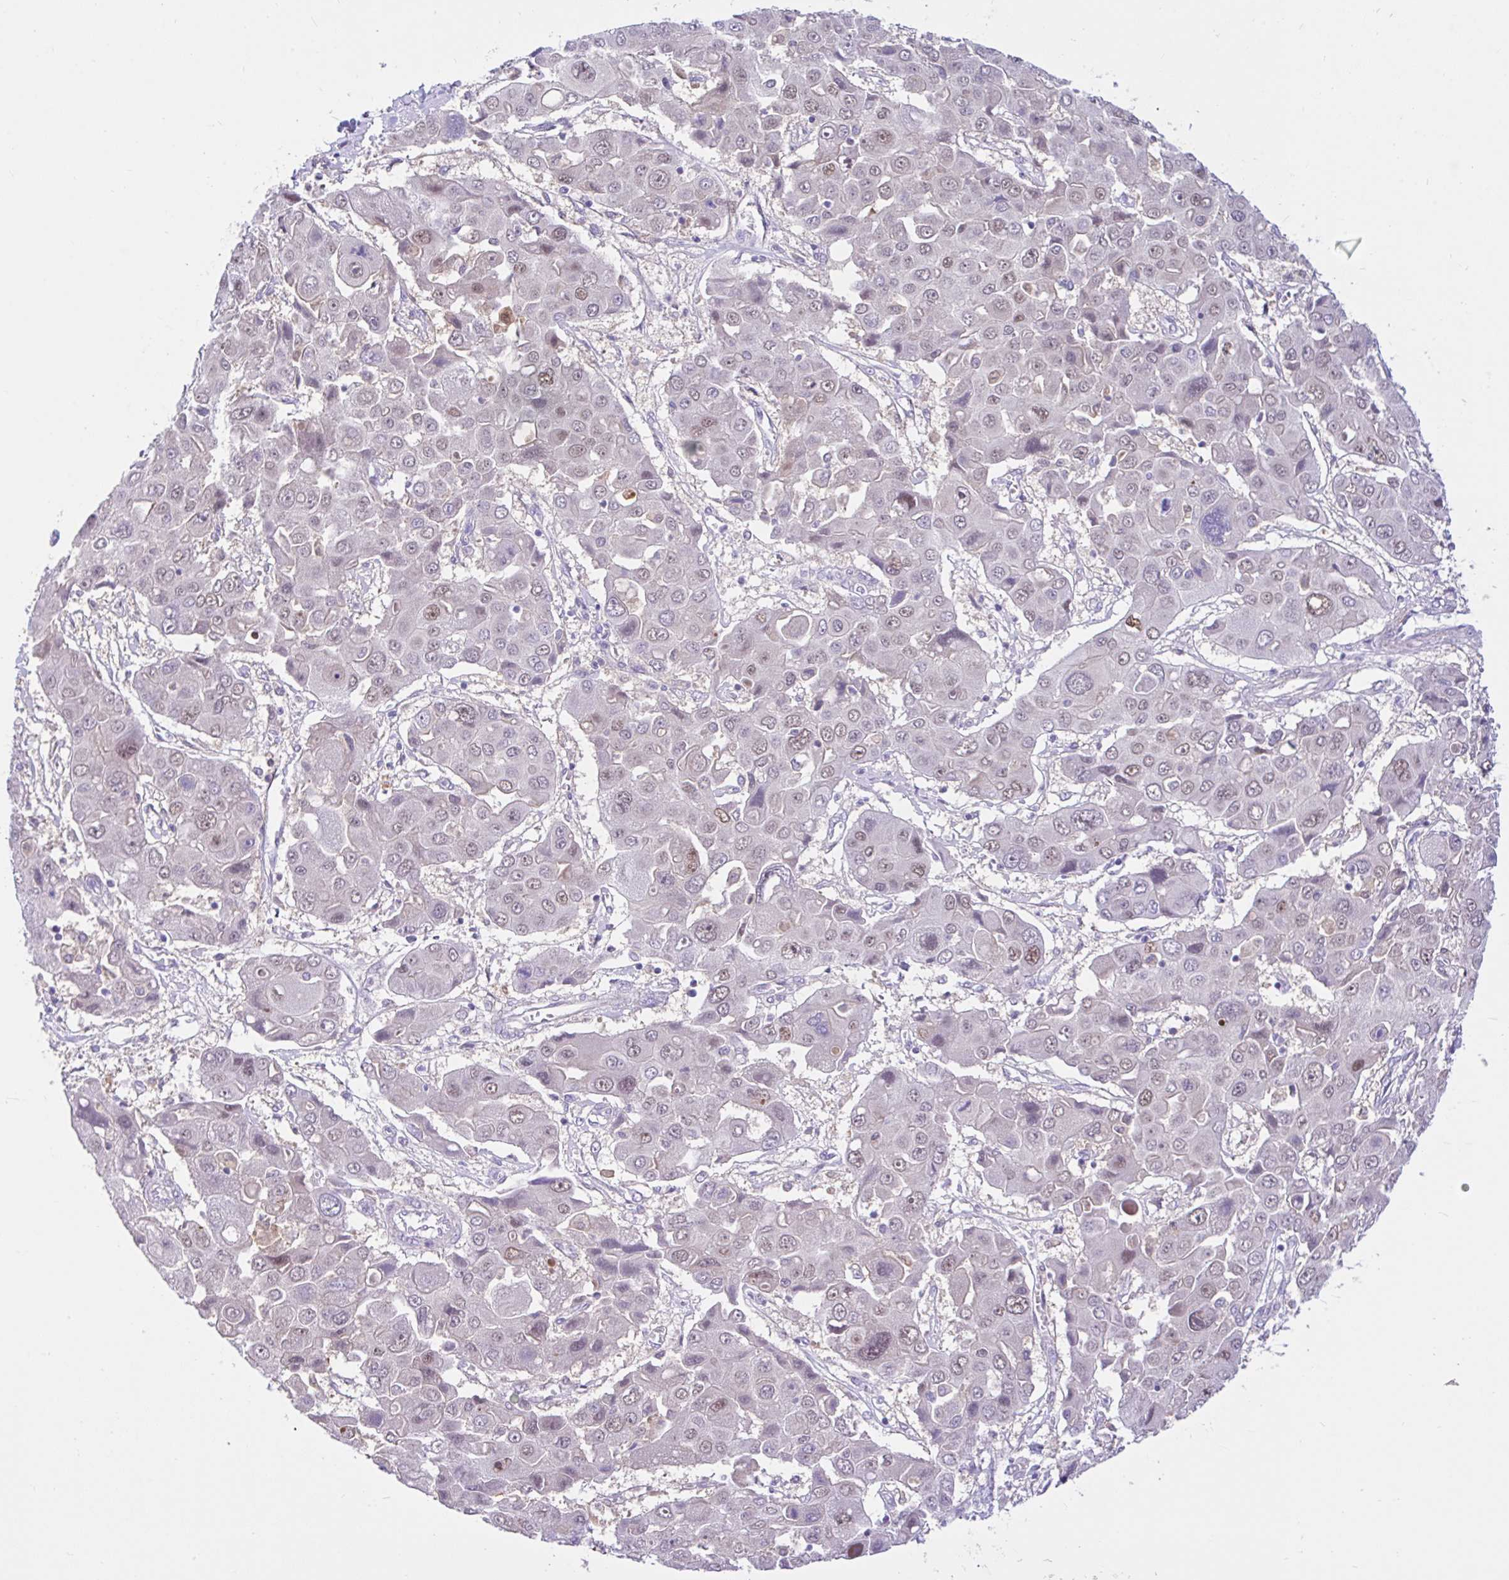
{"staining": {"intensity": "moderate", "quantity": "25%-75%", "location": "nuclear"}, "tissue": "liver cancer", "cell_type": "Tumor cells", "image_type": "cancer", "snomed": [{"axis": "morphology", "description": "Cholangiocarcinoma"}, {"axis": "topography", "description": "Liver"}], "caption": "An image of human liver cholangiocarcinoma stained for a protein shows moderate nuclear brown staining in tumor cells.", "gene": "ANO4", "patient": {"sex": "male", "age": 67}}